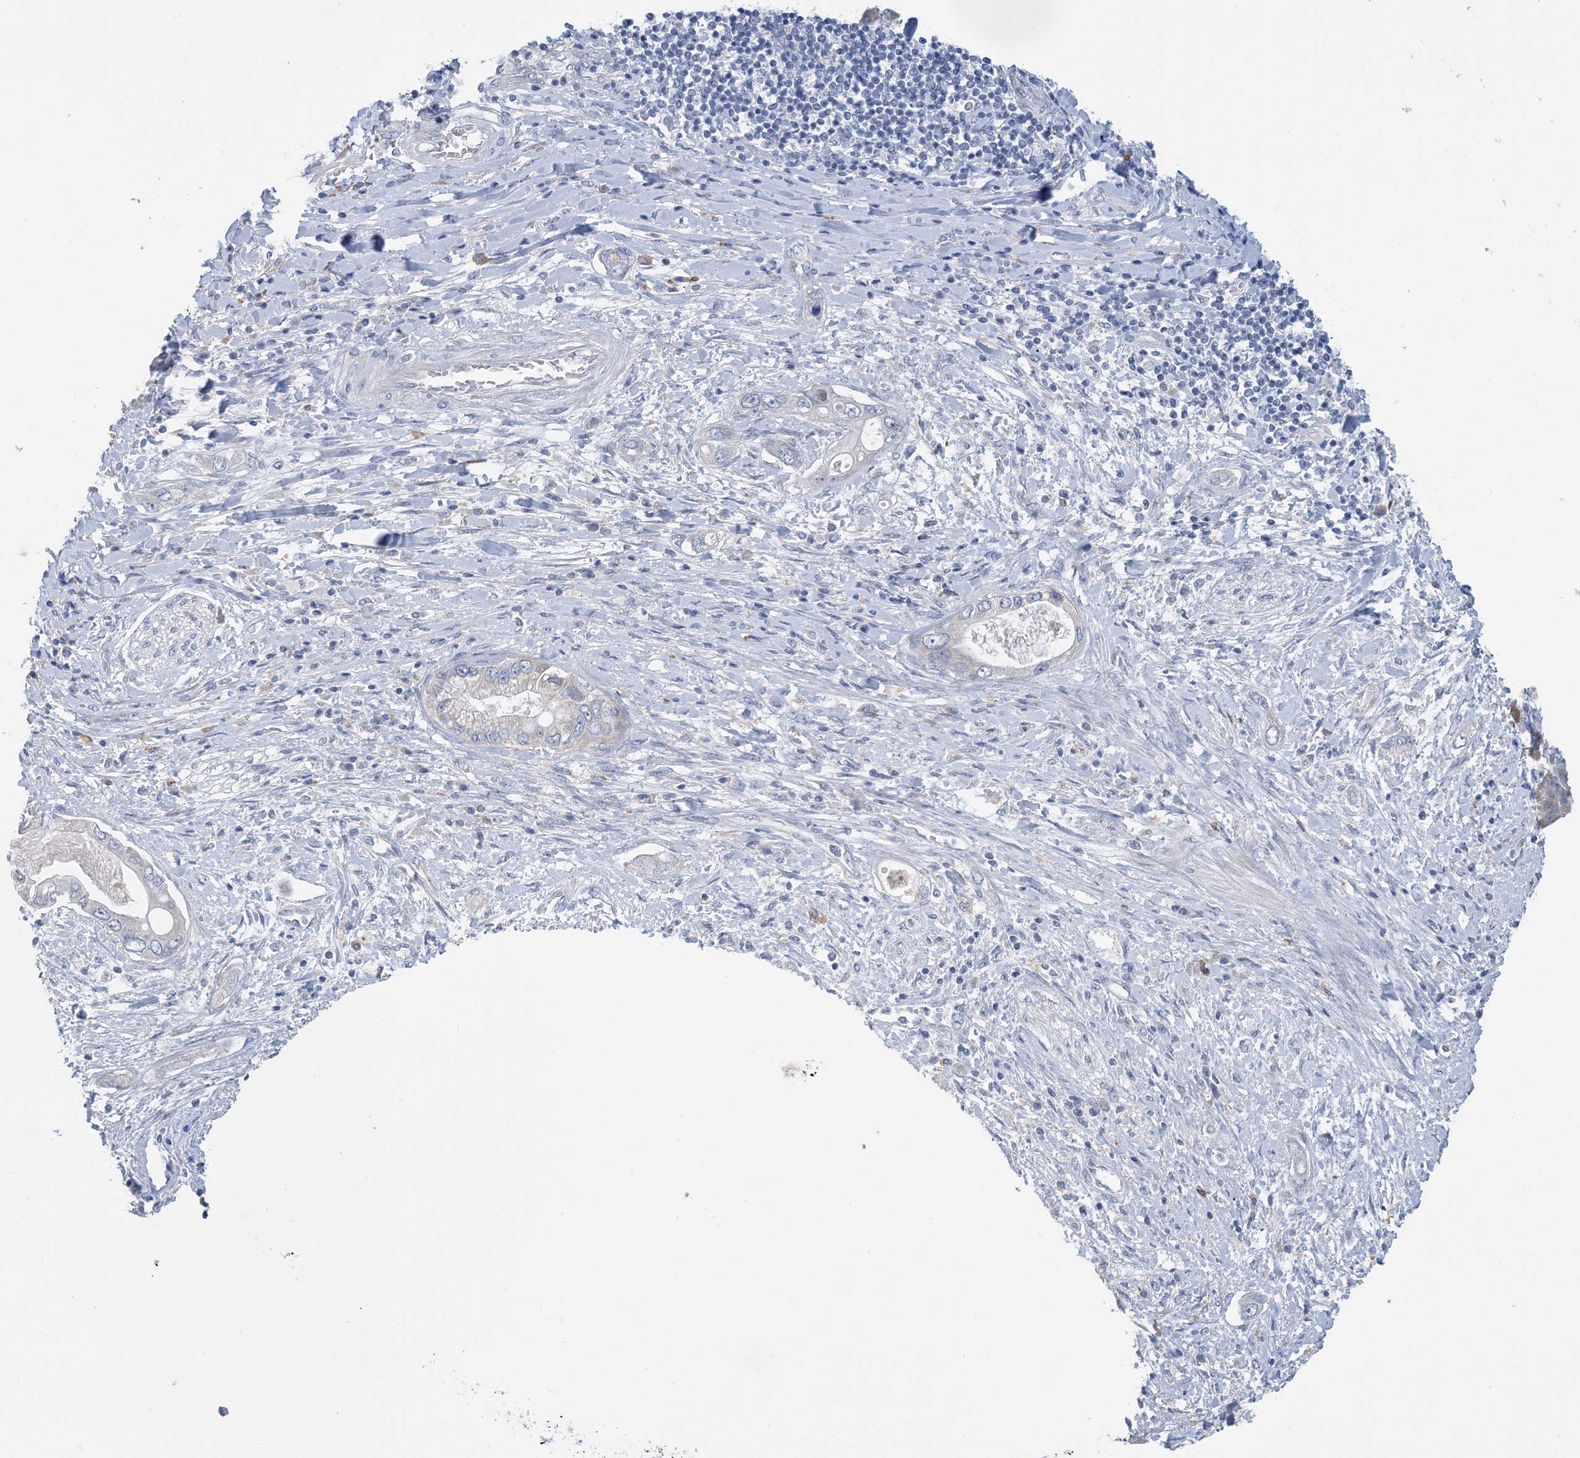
{"staining": {"intensity": "negative", "quantity": "none", "location": "none"}, "tissue": "pancreatic cancer", "cell_type": "Tumor cells", "image_type": "cancer", "snomed": [{"axis": "morphology", "description": "Inflammation, NOS"}, {"axis": "morphology", "description": "Adenocarcinoma, NOS"}, {"axis": "topography", "description": "Pancreas"}], "caption": "Tumor cells show no significant protein positivity in pancreatic cancer.", "gene": "ZCCHC18", "patient": {"sex": "female", "age": 56}}